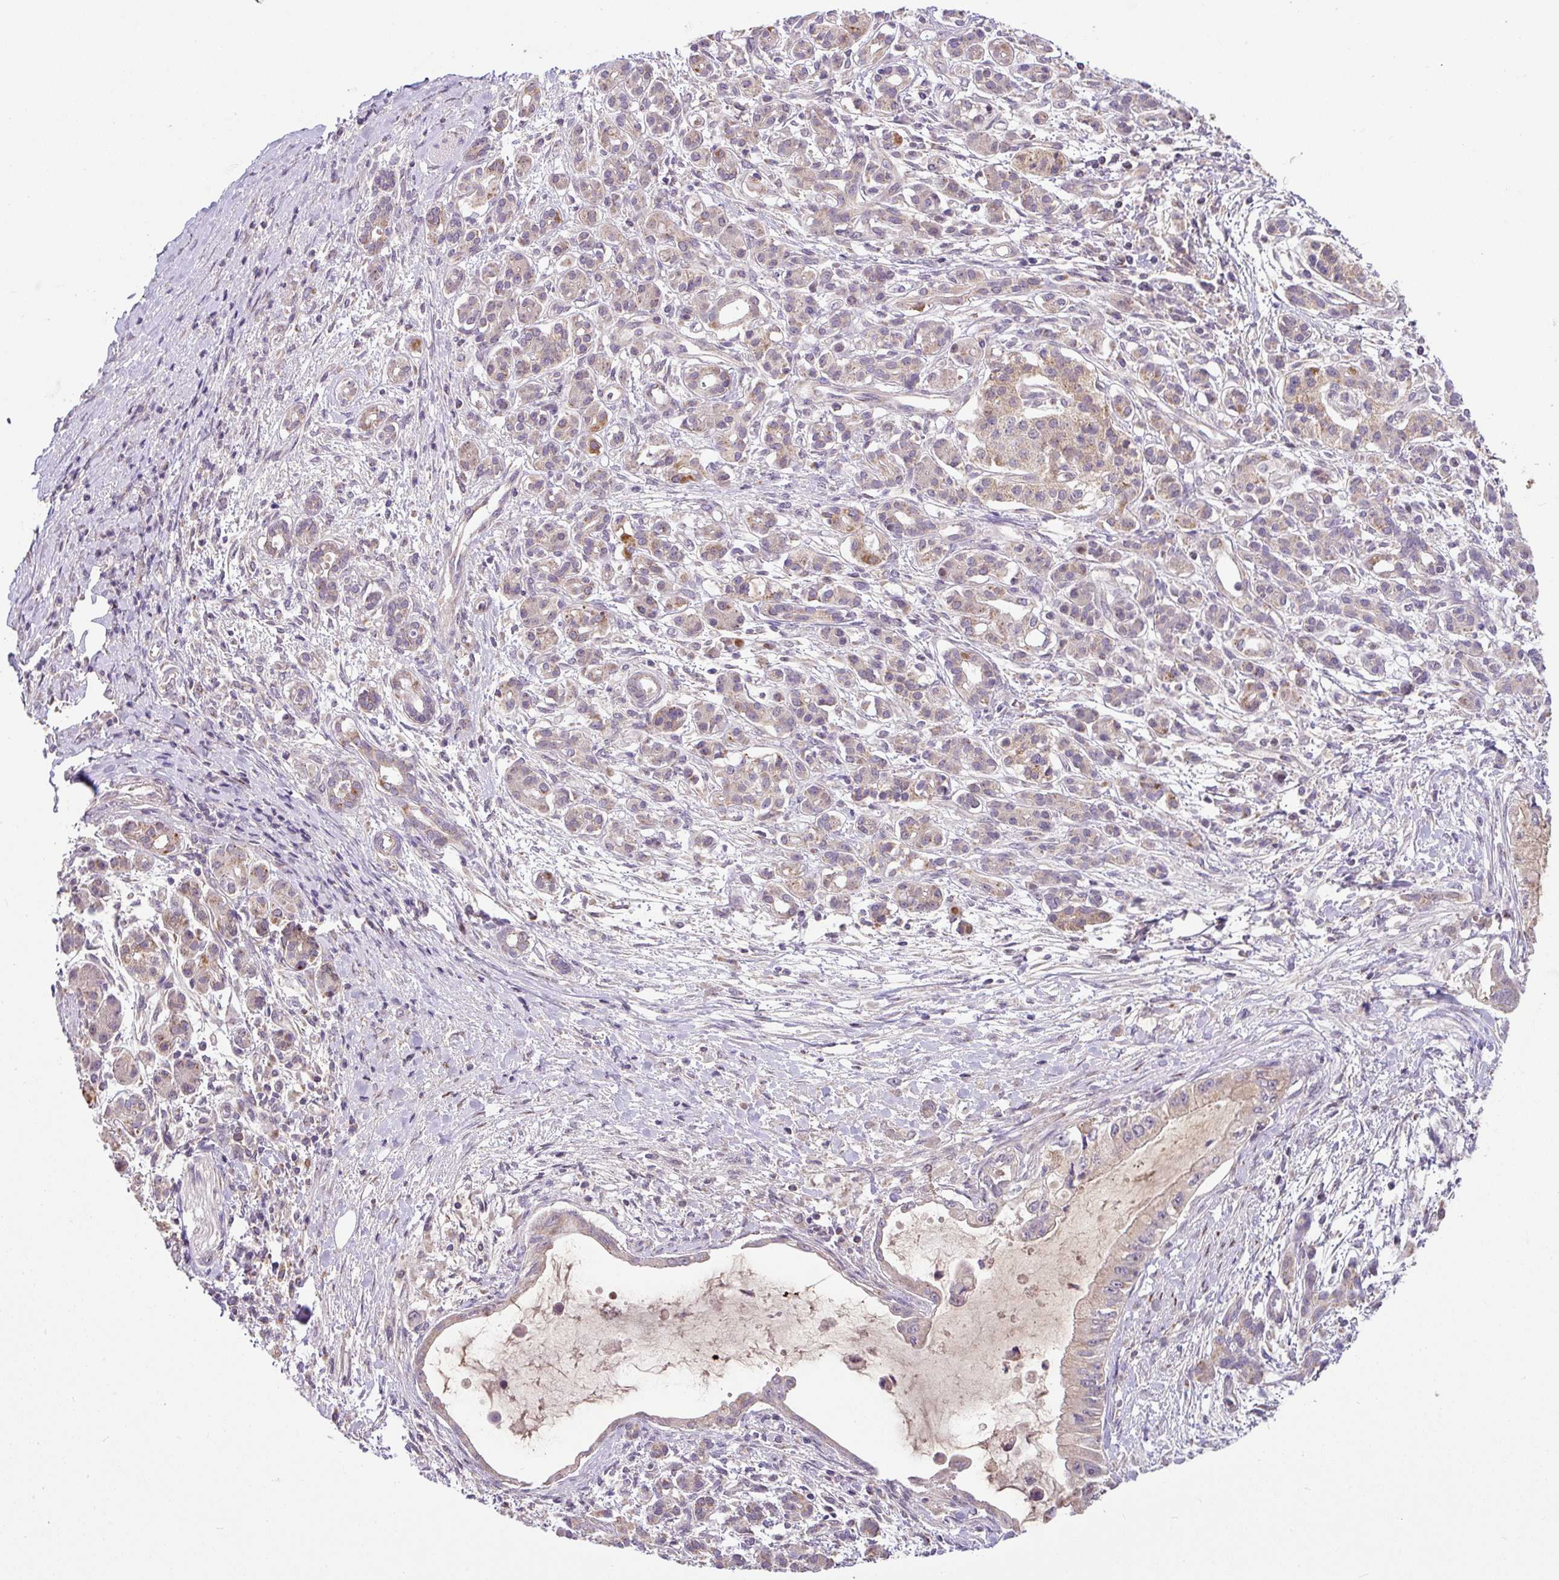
{"staining": {"intensity": "moderate", "quantity": "<25%", "location": "cytoplasmic/membranous"}, "tissue": "pancreatic cancer", "cell_type": "Tumor cells", "image_type": "cancer", "snomed": [{"axis": "morphology", "description": "Adenocarcinoma, NOS"}, {"axis": "topography", "description": "Pancreas"}], "caption": "Protein staining demonstrates moderate cytoplasmic/membranous positivity in about <25% of tumor cells in pancreatic cancer. (Brightfield microscopy of DAB IHC at high magnification).", "gene": "SARS2", "patient": {"sex": "male", "age": 48}}